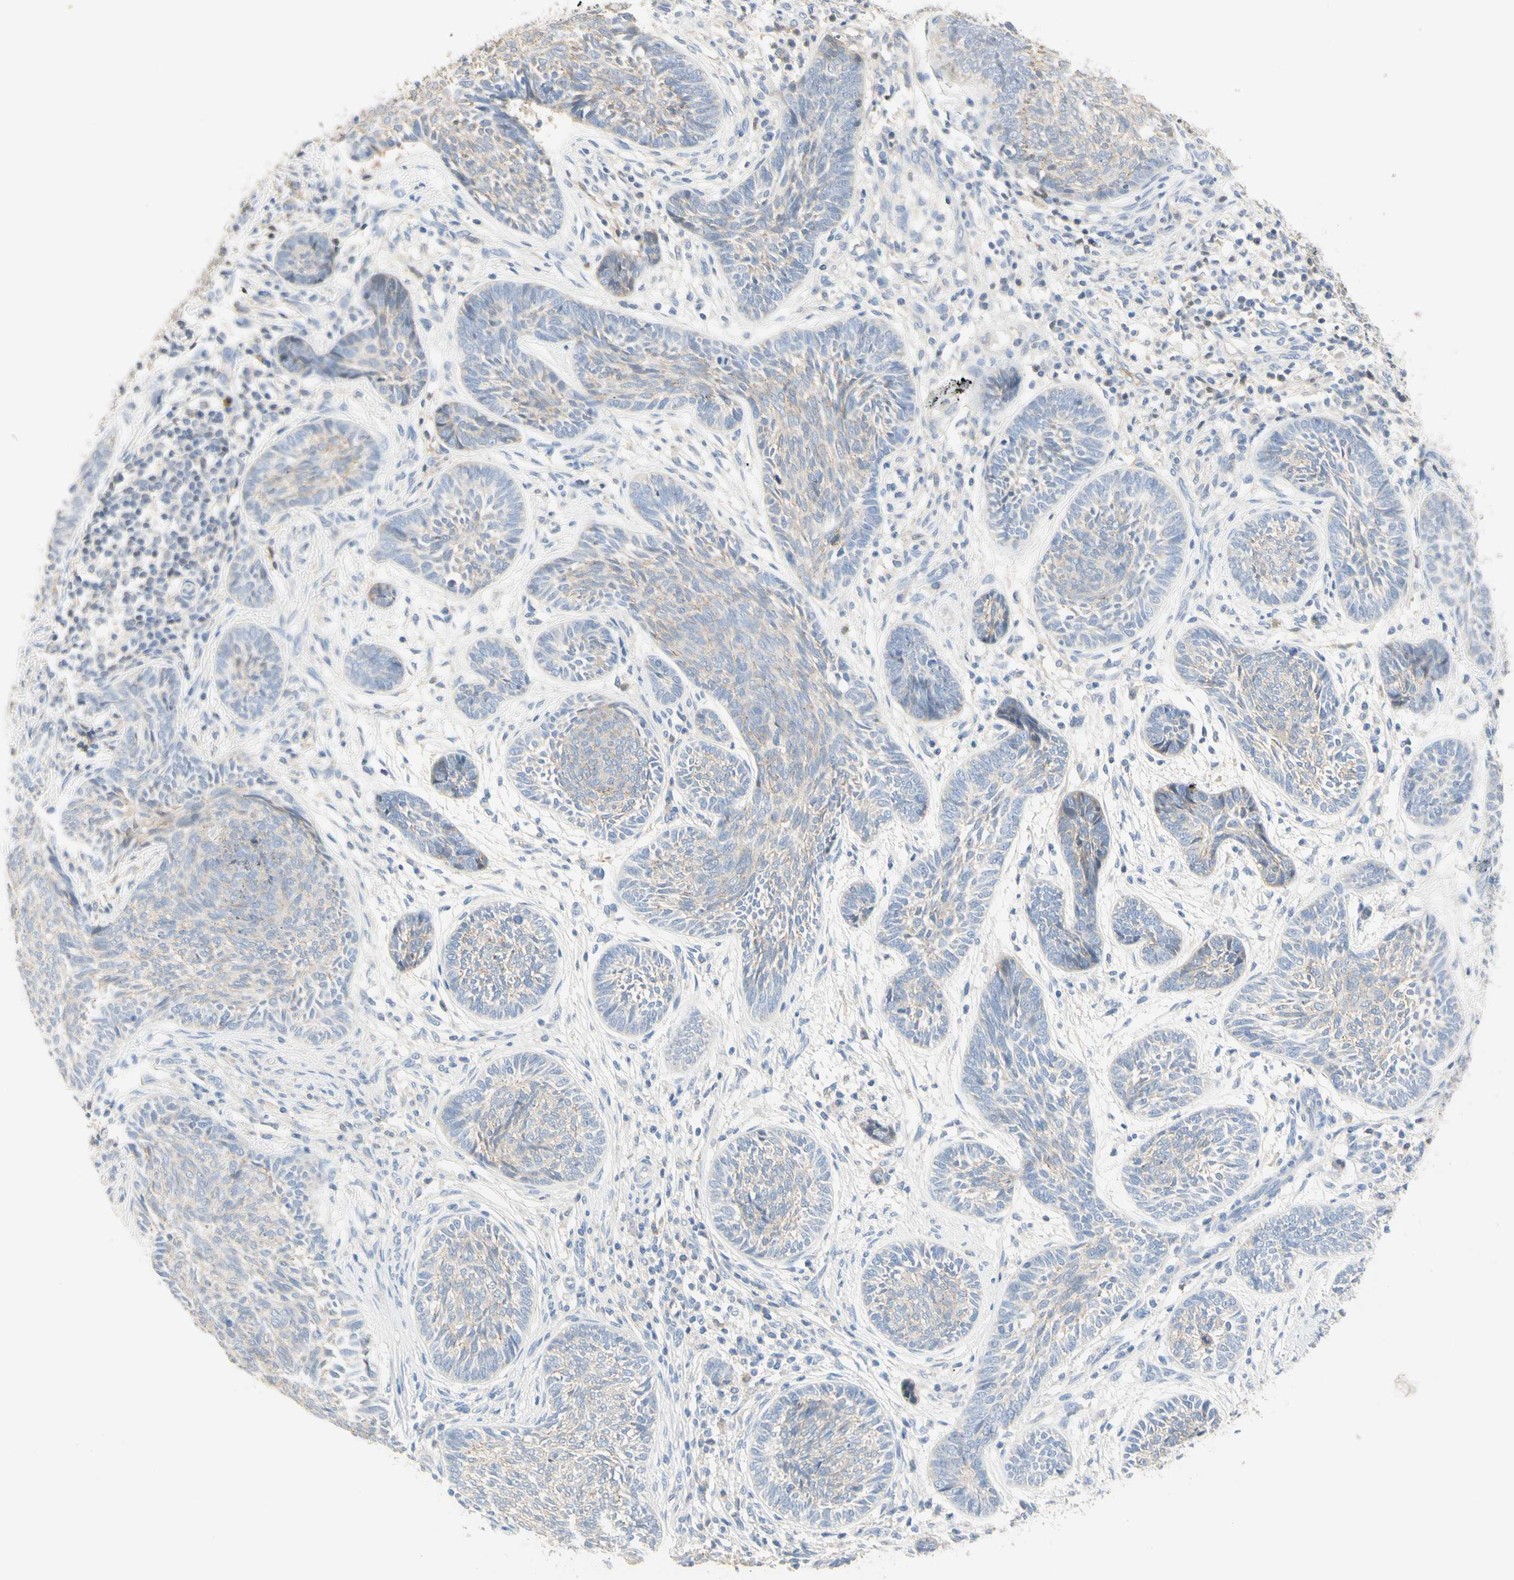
{"staining": {"intensity": "moderate", "quantity": "25%-75%", "location": "cytoplasmic/membranous"}, "tissue": "skin cancer", "cell_type": "Tumor cells", "image_type": "cancer", "snomed": [{"axis": "morphology", "description": "Papilloma, NOS"}, {"axis": "morphology", "description": "Basal cell carcinoma"}, {"axis": "topography", "description": "Skin"}], "caption": "Skin cancer (papilloma) stained with DAB immunohistochemistry (IHC) shows medium levels of moderate cytoplasmic/membranous positivity in about 25%-75% of tumor cells.", "gene": "NECTIN4", "patient": {"sex": "male", "age": 87}}